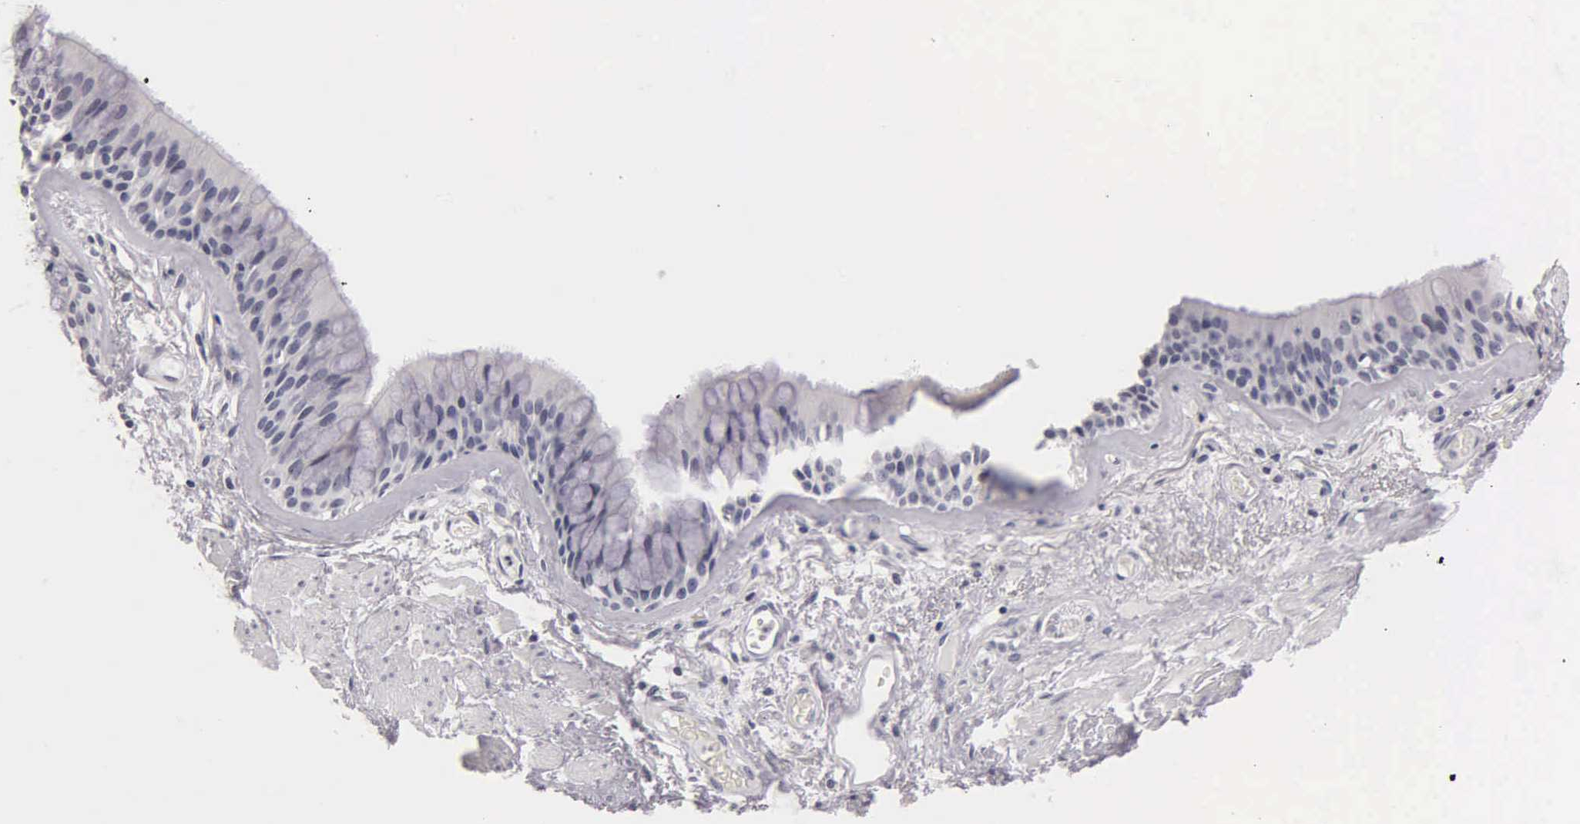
{"staining": {"intensity": "negative", "quantity": "none", "location": "none"}, "tissue": "bronchus", "cell_type": "Respiratory epithelial cells", "image_type": "normal", "snomed": [{"axis": "morphology", "description": "Normal tissue, NOS"}, {"axis": "topography", "description": "Bronchus"}, {"axis": "topography", "description": "Lung"}], "caption": "Immunohistochemical staining of unremarkable human bronchus reveals no significant staining in respiratory epithelial cells.", "gene": "SST", "patient": {"sex": "female", "age": 57}}